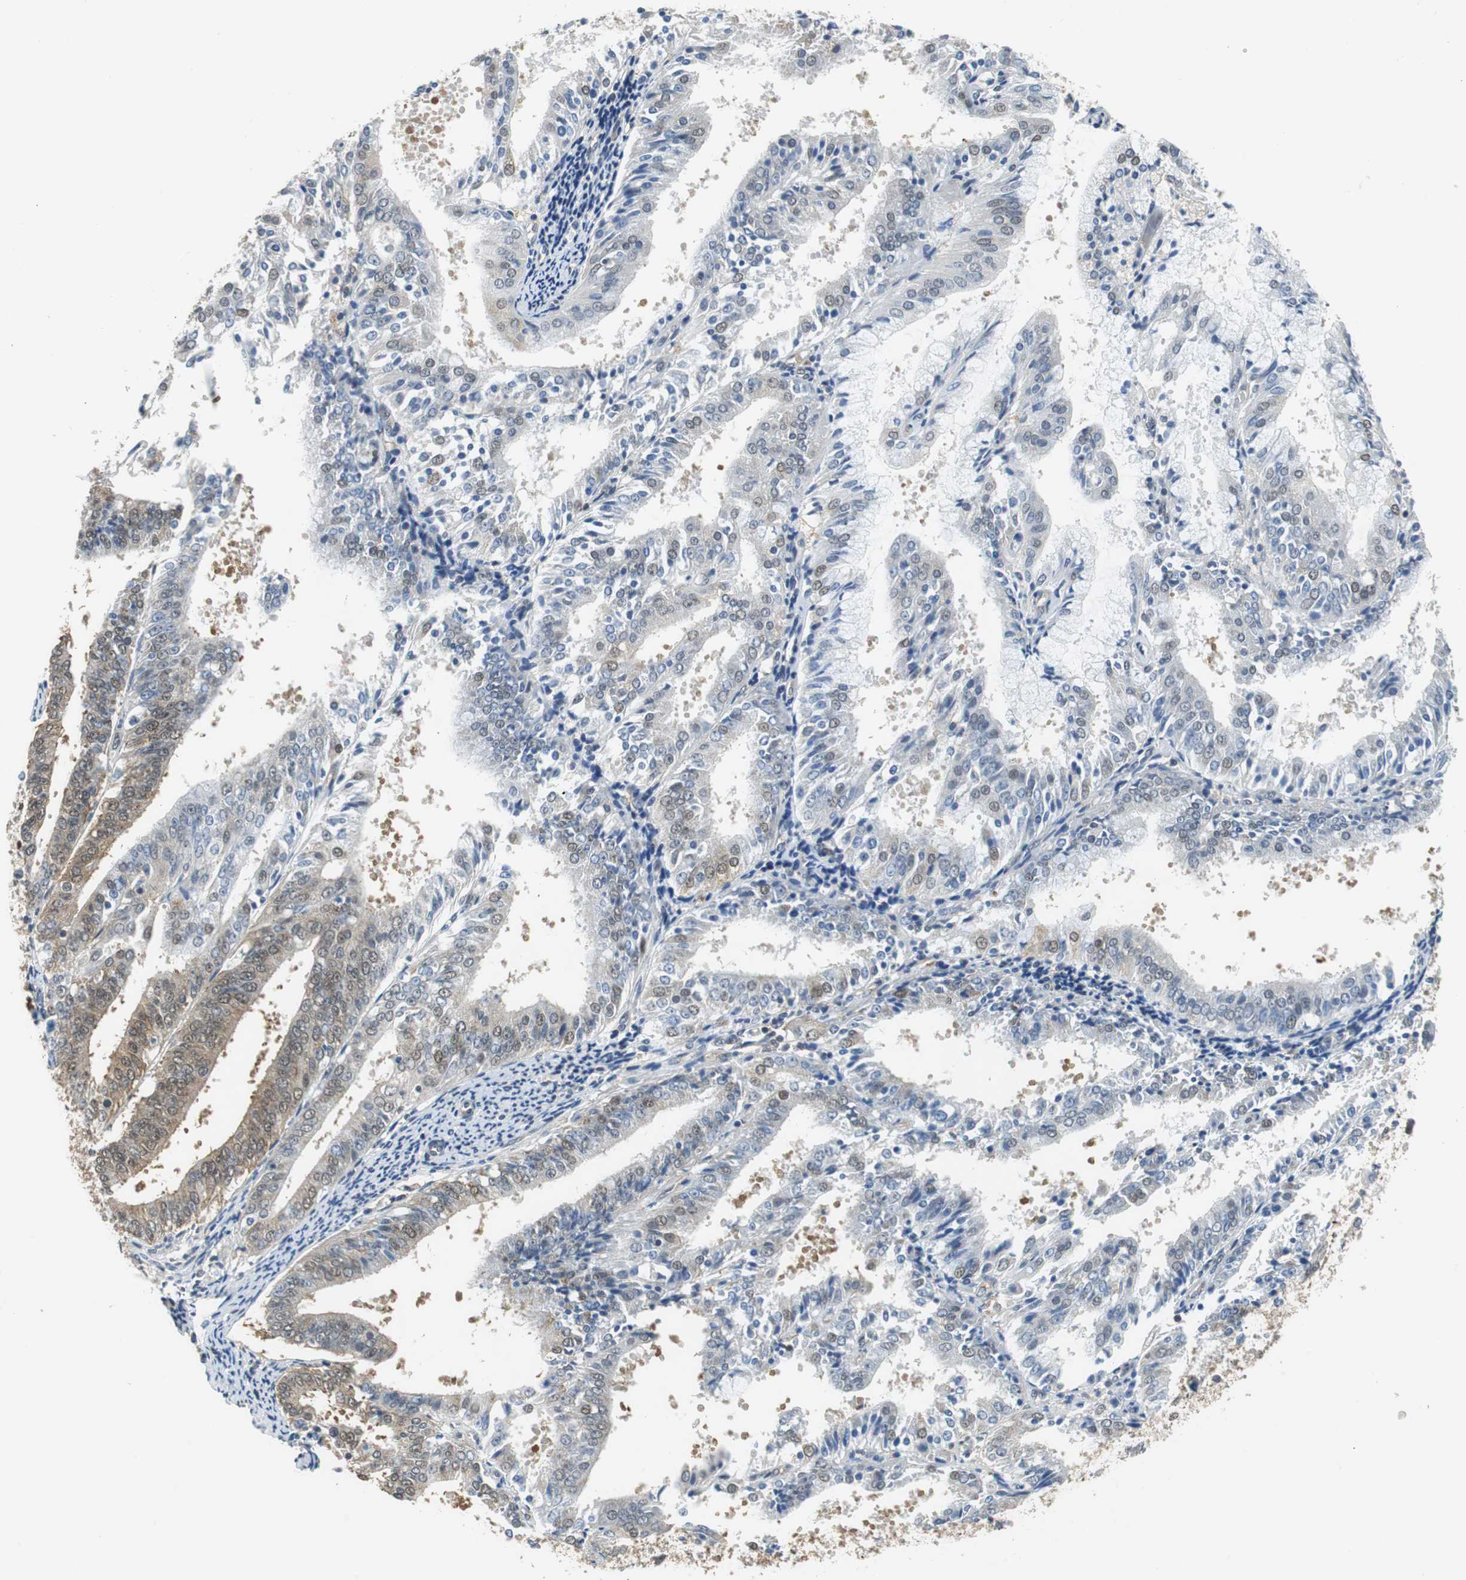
{"staining": {"intensity": "moderate", "quantity": "25%-75%", "location": "cytoplasmic/membranous,nuclear"}, "tissue": "endometrial cancer", "cell_type": "Tumor cells", "image_type": "cancer", "snomed": [{"axis": "morphology", "description": "Adenocarcinoma, NOS"}, {"axis": "topography", "description": "Endometrium"}], "caption": "IHC image of human endometrial adenocarcinoma stained for a protein (brown), which demonstrates medium levels of moderate cytoplasmic/membranous and nuclear staining in approximately 25%-75% of tumor cells.", "gene": "UBQLN2", "patient": {"sex": "female", "age": 63}}